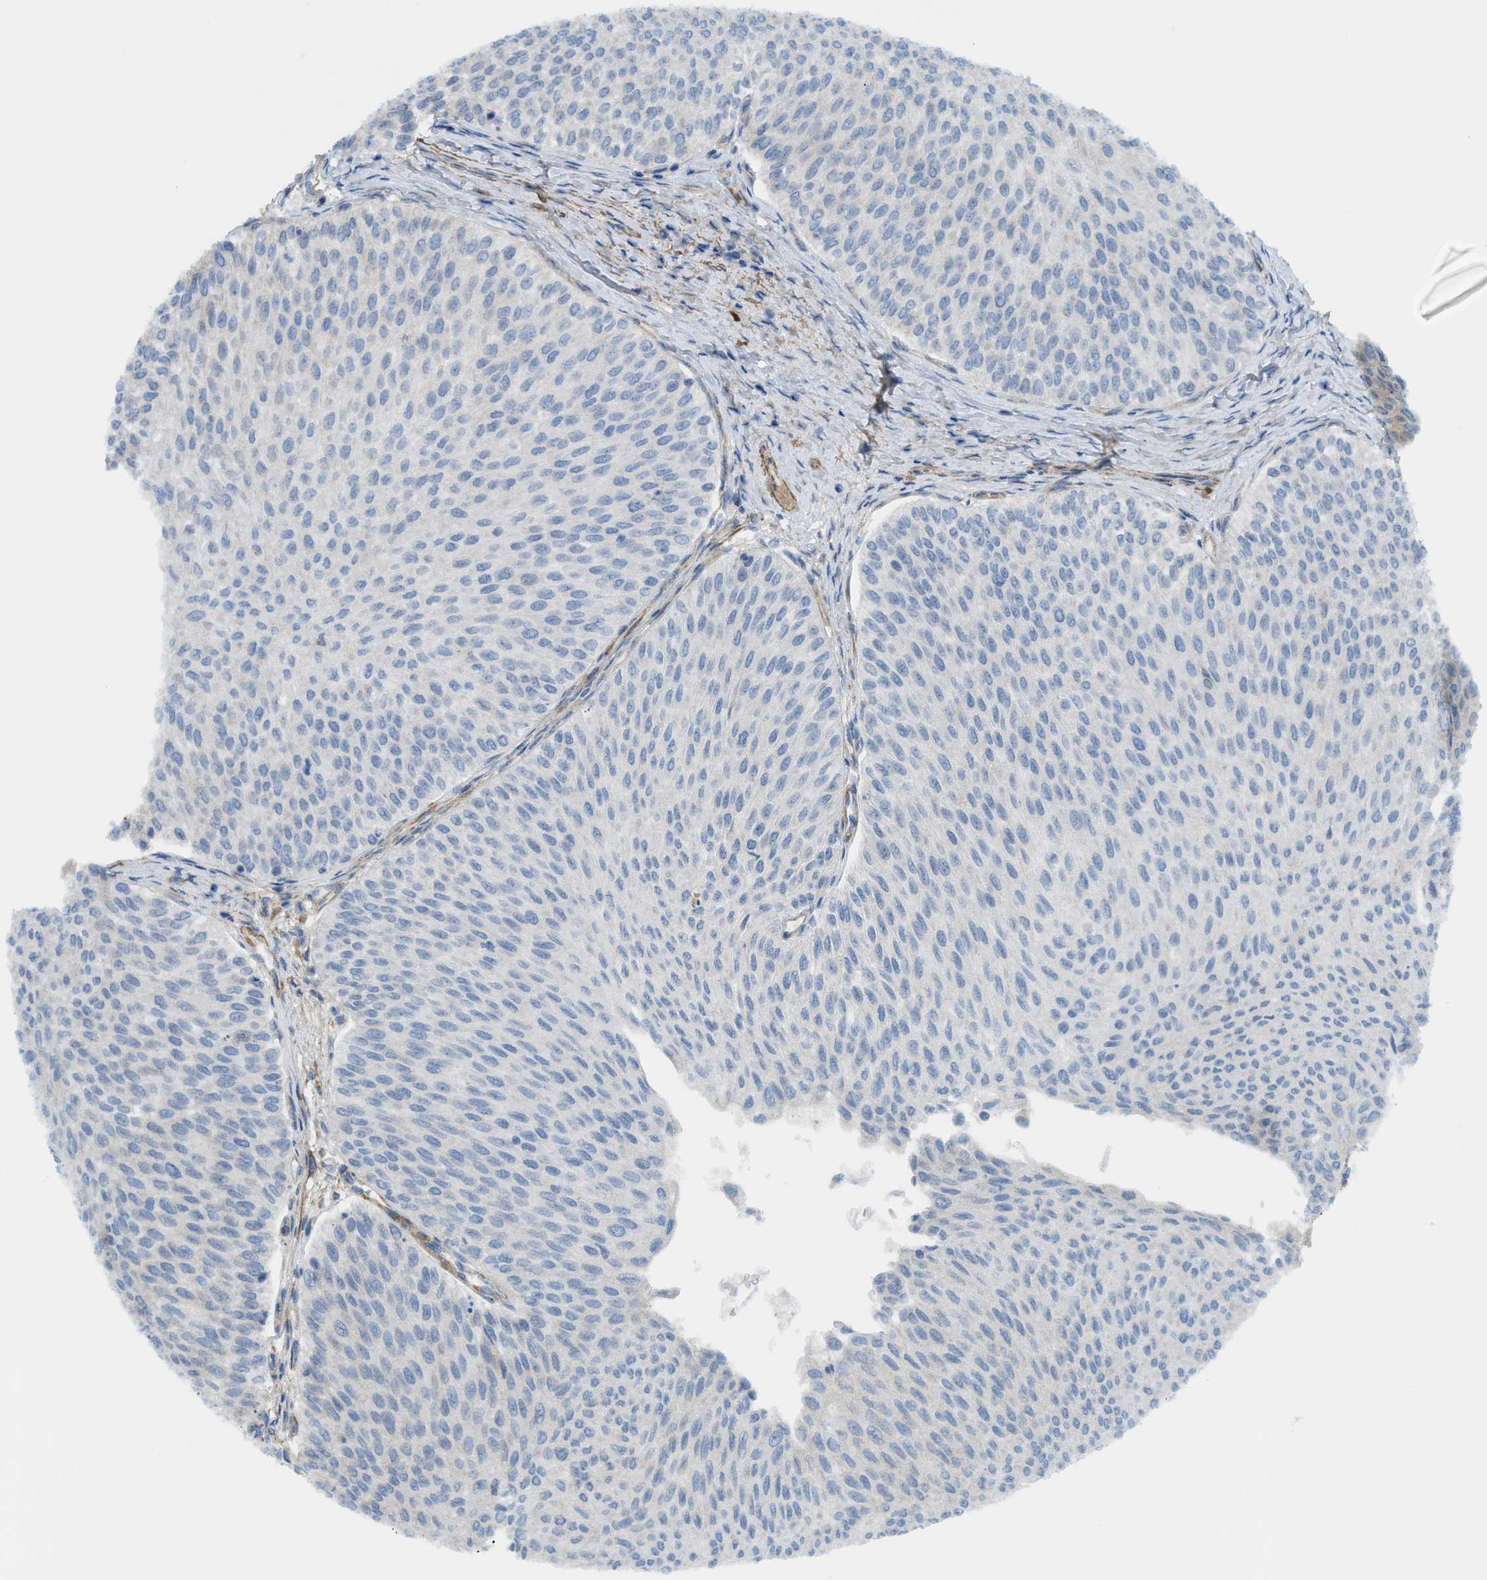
{"staining": {"intensity": "negative", "quantity": "none", "location": "none"}, "tissue": "urothelial cancer", "cell_type": "Tumor cells", "image_type": "cancer", "snomed": [{"axis": "morphology", "description": "Urothelial carcinoma, Low grade"}, {"axis": "topography", "description": "Urinary bladder"}], "caption": "Tumor cells are negative for brown protein staining in low-grade urothelial carcinoma. (DAB (3,3'-diaminobenzidine) immunohistochemistry, high magnification).", "gene": "BMPR1A", "patient": {"sex": "male", "age": 78}}